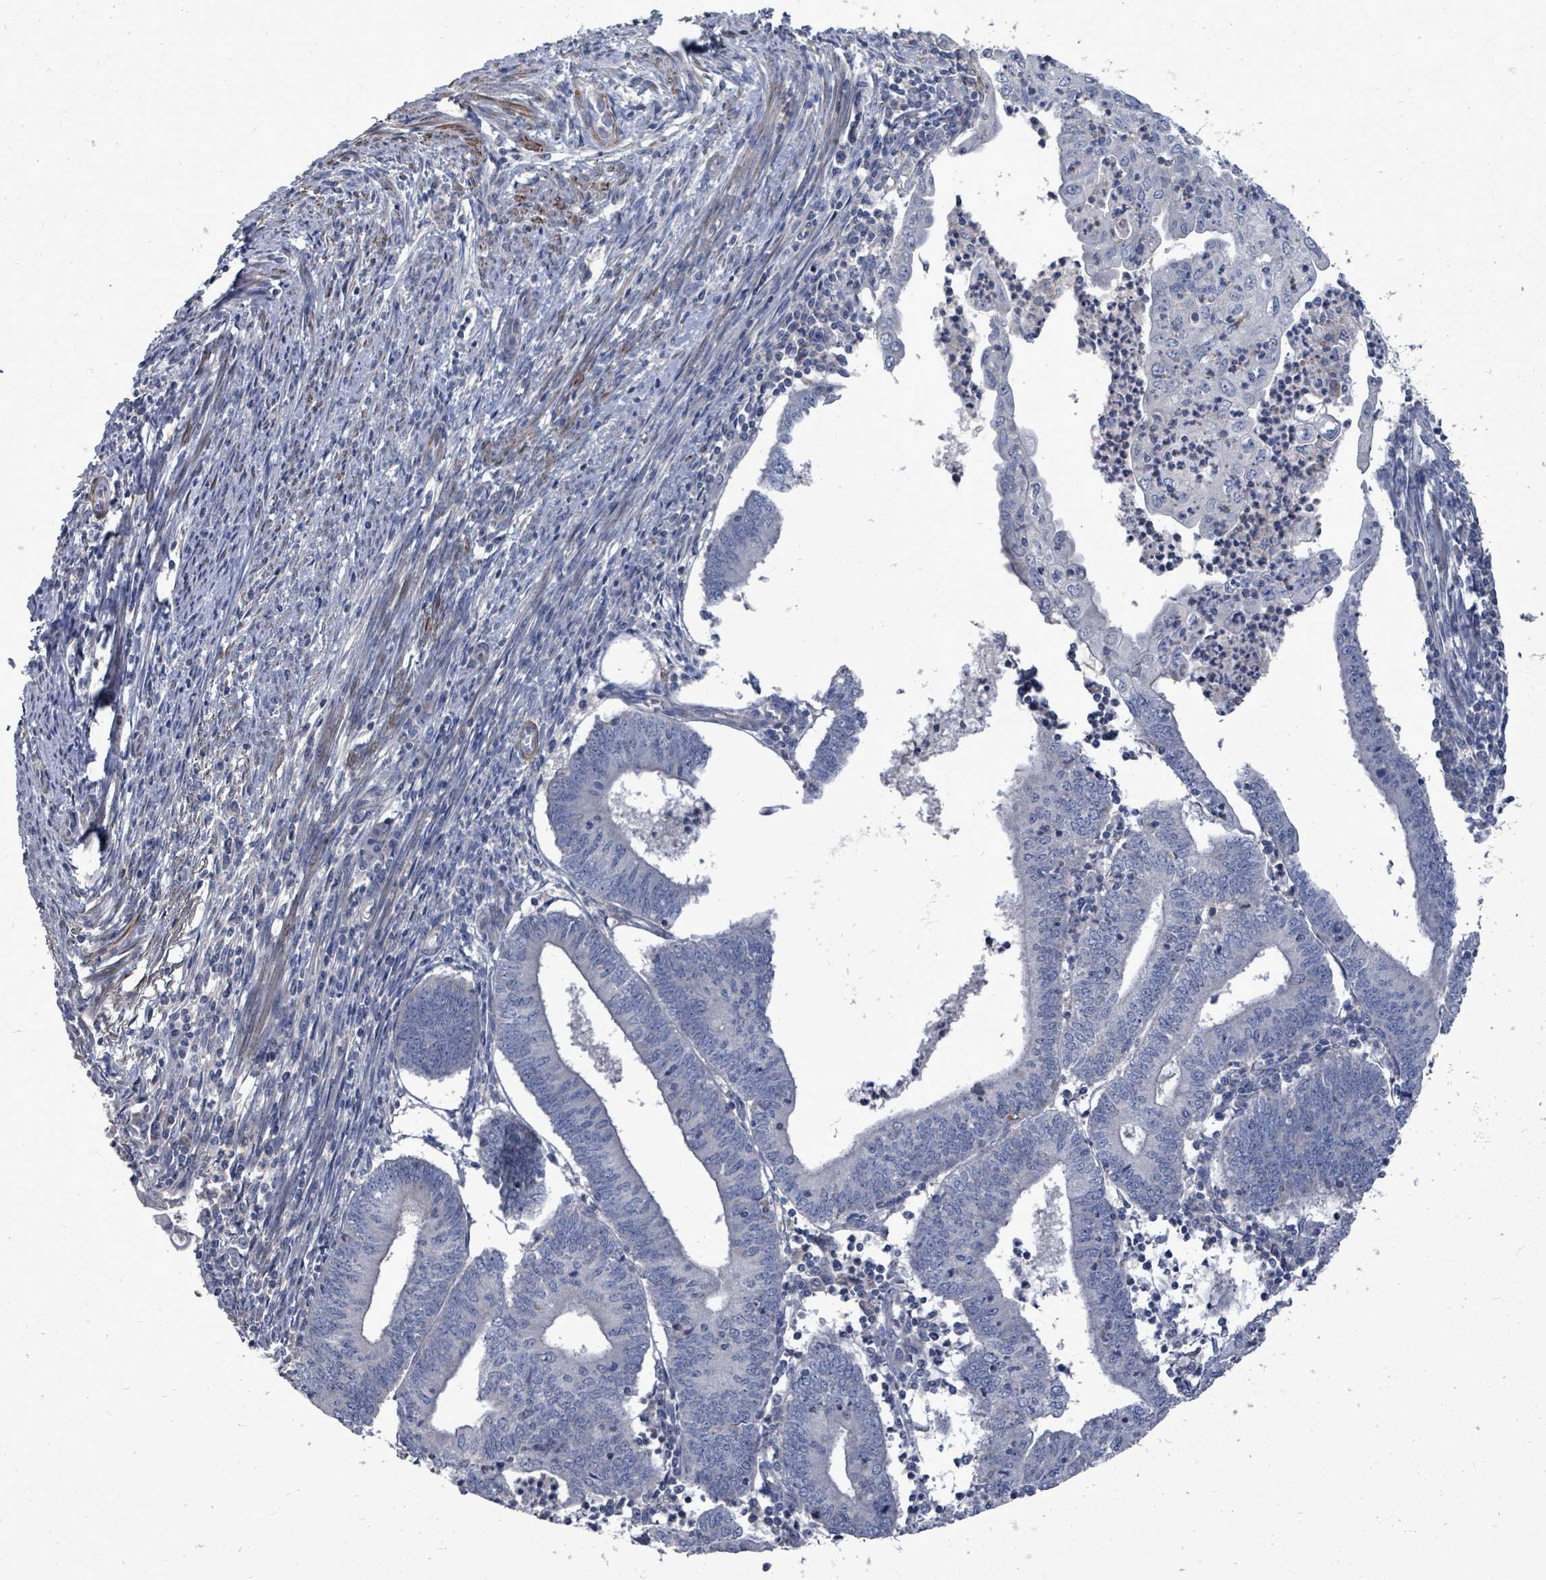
{"staining": {"intensity": "negative", "quantity": "none", "location": "none"}, "tissue": "endometrial cancer", "cell_type": "Tumor cells", "image_type": "cancer", "snomed": [{"axis": "morphology", "description": "Adenocarcinoma, NOS"}, {"axis": "topography", "description": "Endometrium"}], "caption": "A high-resolution micrograph shows IHC staining of endometrial cancer, which exhibits no significant staining in tumor cells.", "gene": "ARGFX", "patient": {"sex": "female", "age": 60}}